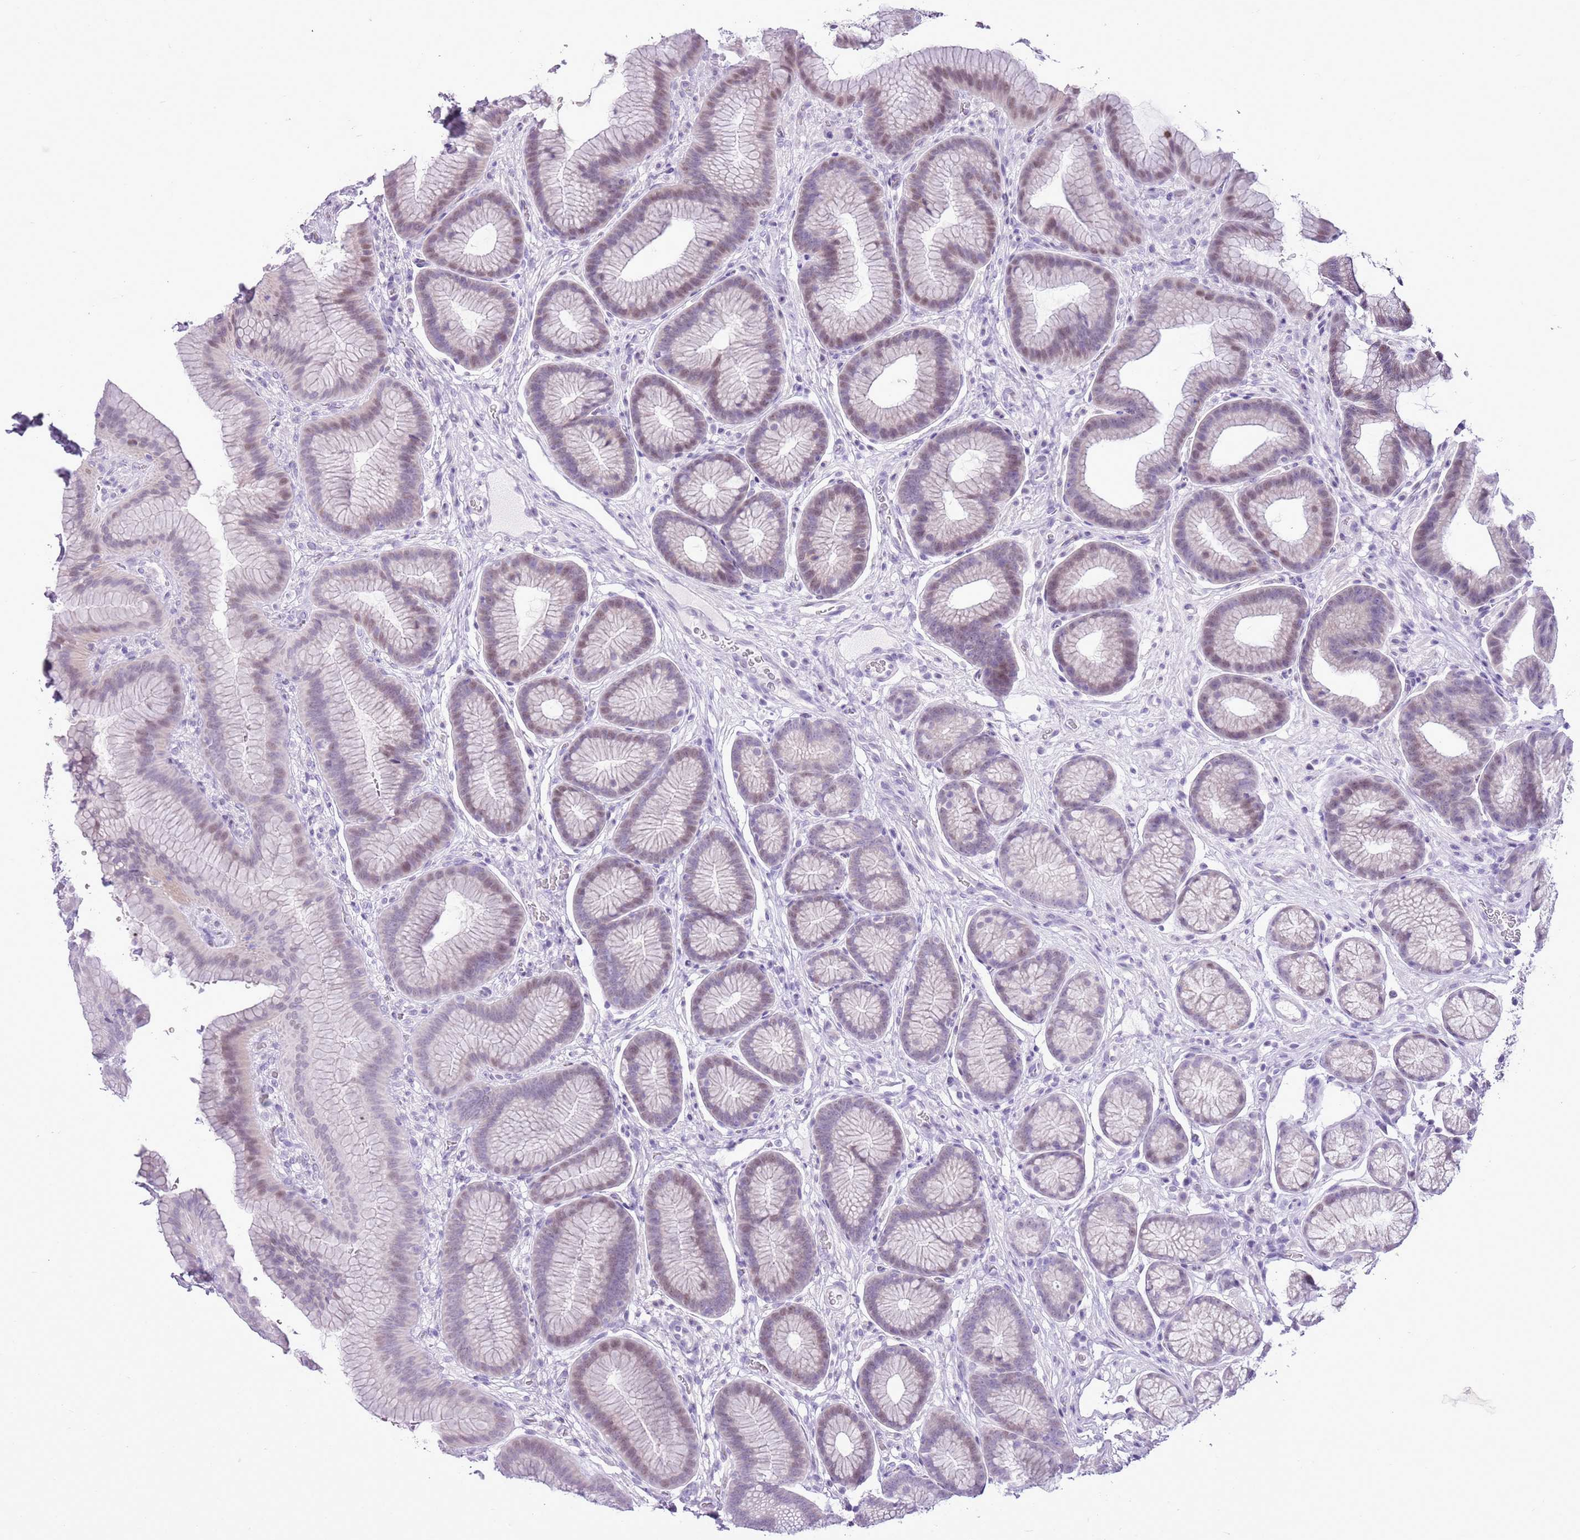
{"staining": {"intensity": "moderate", "quantity": "<25%", "location": "cytoplasmic/membranous"}, "tissue": "stomach", "cell_type": "Glandular cells", "image_type": "normal", "snomed": [{"axis": "morphology", "description": "Normal tissue, NOS"}, {"axis": "topography", "description": "Stomach"}], "caption": "Brown immunohistochemical staining in normal human stomach exhibits moderate cytoplasmic/membranous positivity in approximately <25% of glandular cells.", "gene": "RPL3L", "patient": {"sex": "male", "age": 42}}